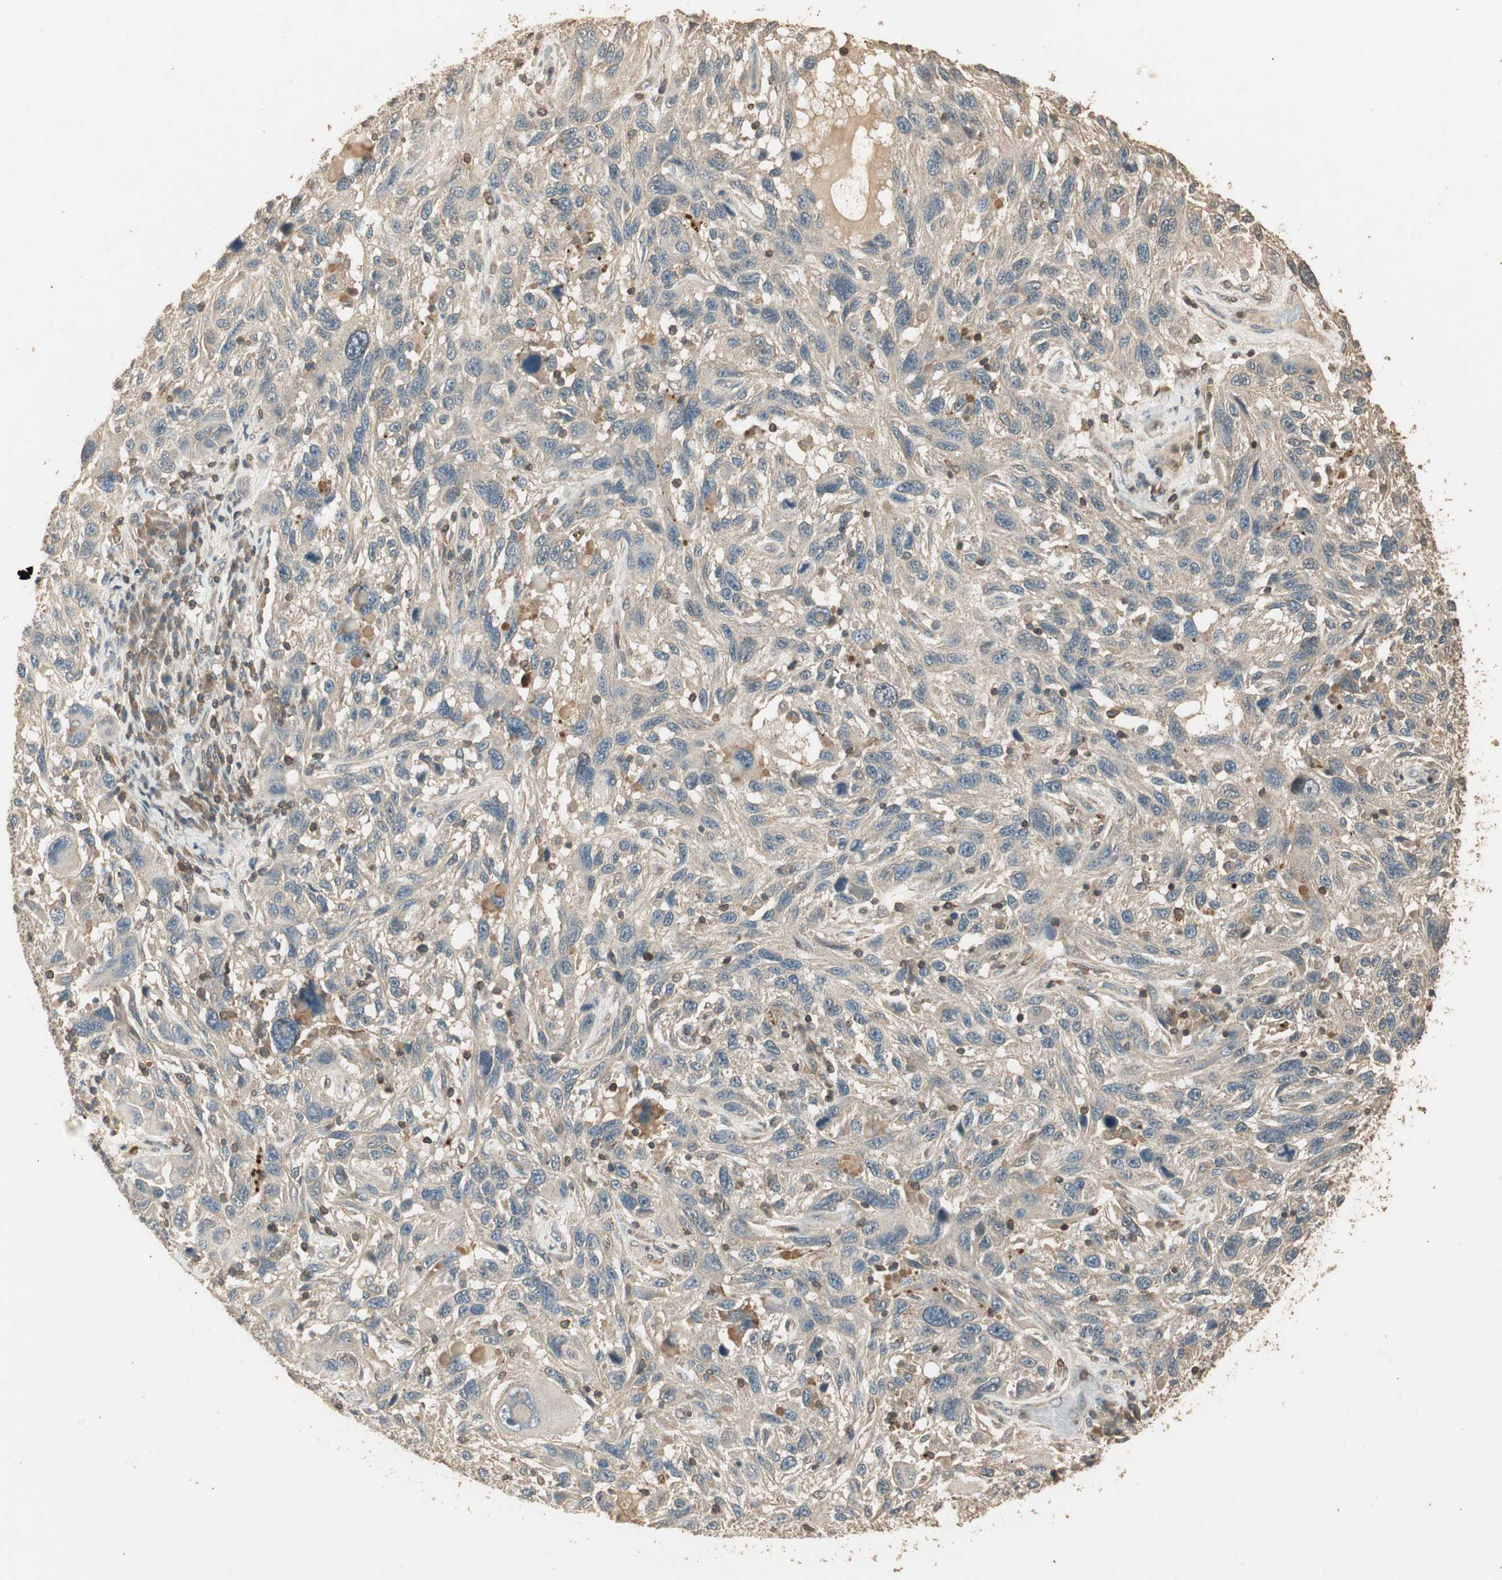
{"staining": {"intensity": "weak", "quantity": "<25%", "location": "cytoplasmic/membranous"}, "tissue": "melanoma", "cell_type": "Tumor cells", "image_type": "cancer", "snomed": [{"axis": "morphology", "description": "Malignant melanoma, NOS"}, {"axis": "topography", "description": "Skin"}], "caption": "Tumor cells show no significant staining in melanoma.", "gene": "USP2", "patient": {"sex": "male", "age": 53}}